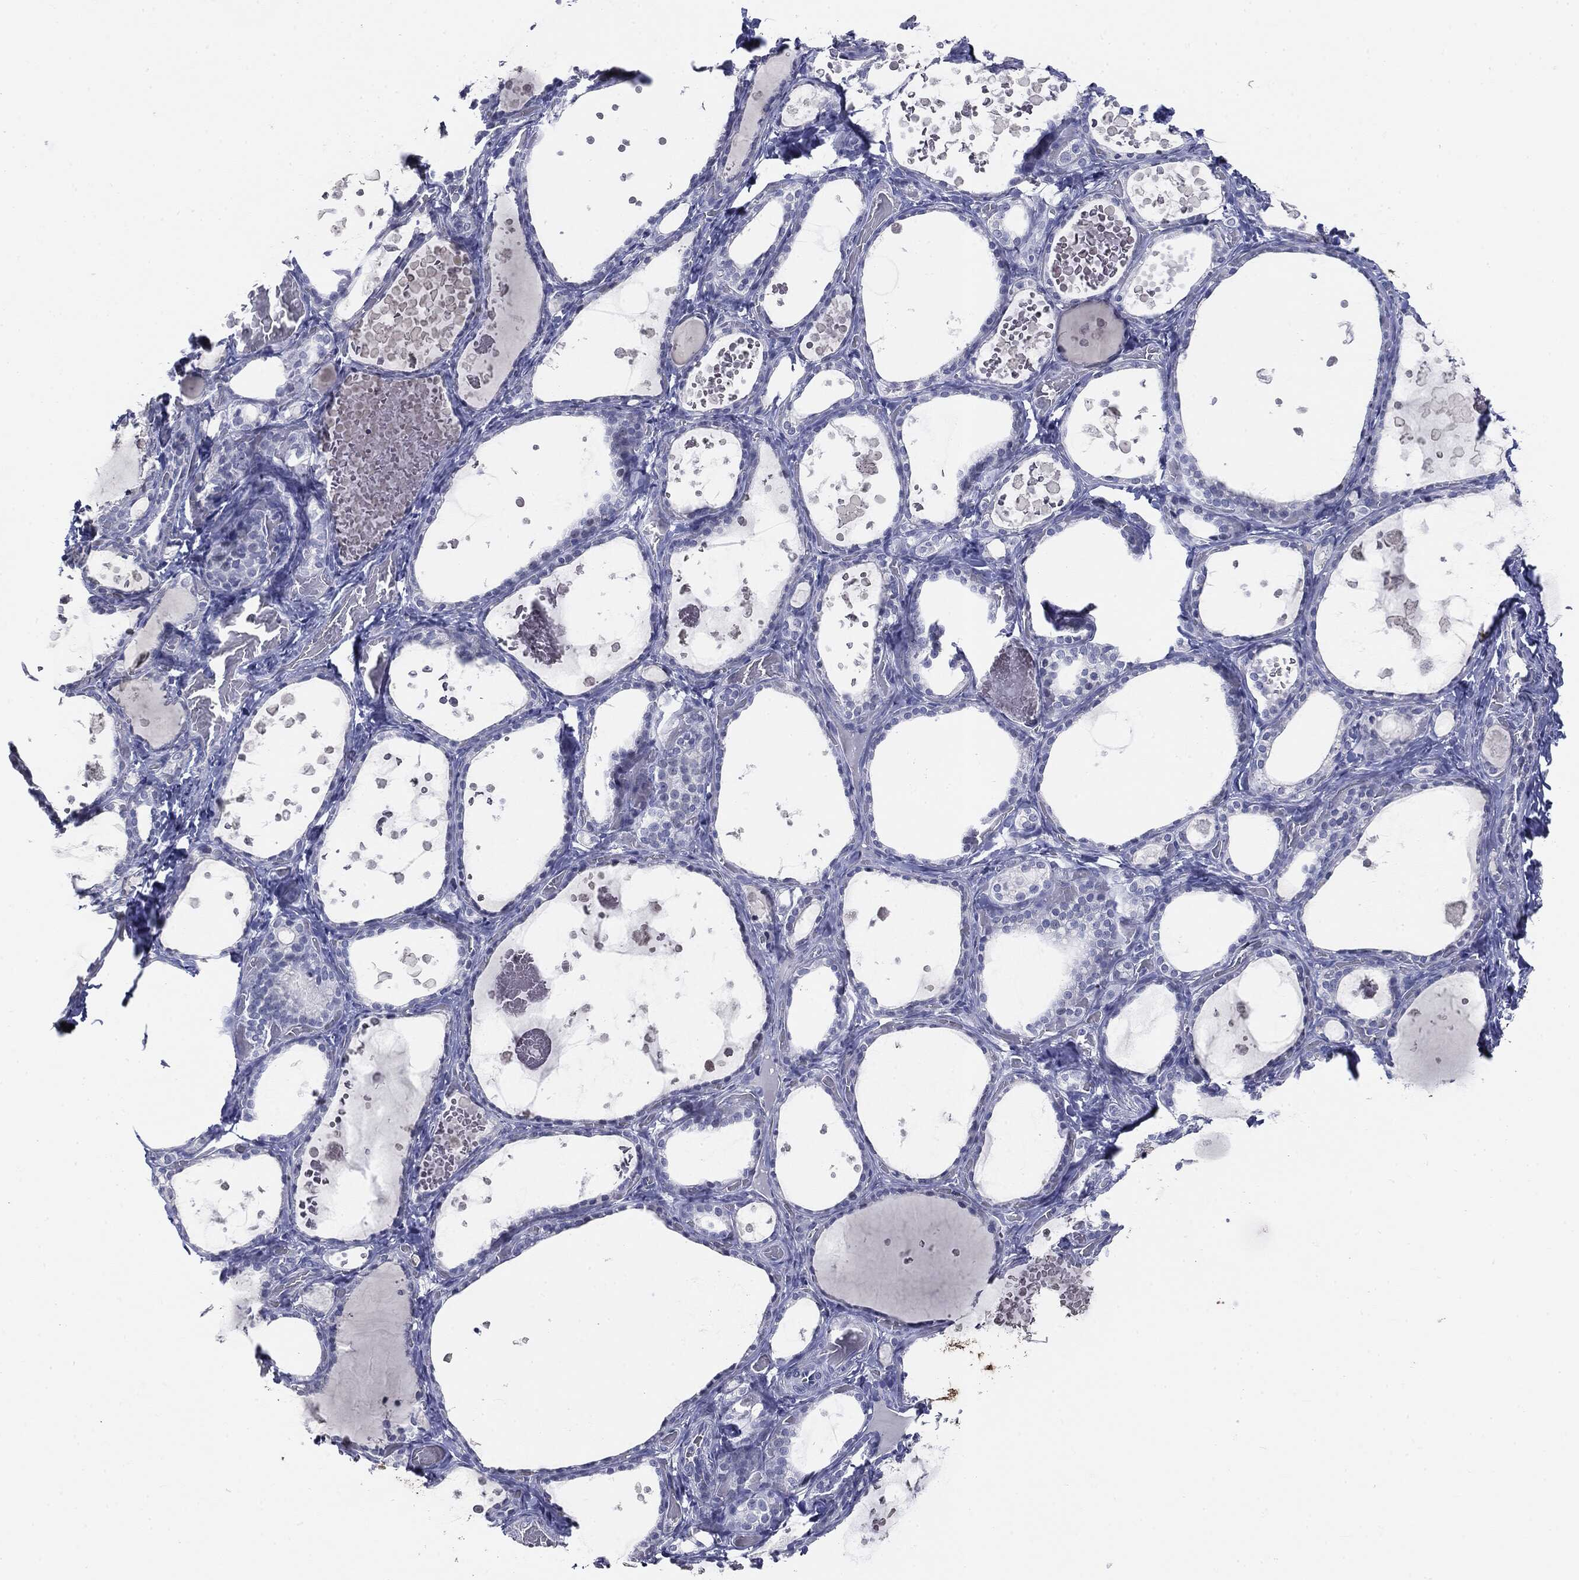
{"staining": {"intensity": "negative", "quantity": "none", "location": "none"}, "tissue": "thyroid gland", "cell_type": "Glandular cells", "image_type": "normal", "snomed": [{"axis": "morphology", "description": "Normal tissue, NOS"}, {"axis": "topography", "description": "Thyroid gland"}], "caption": "The image exhibits no significant staining in glandular cells of thyroid gland.", "gene": "CGB1", "patient": {"sex": "female", "age": 56}}